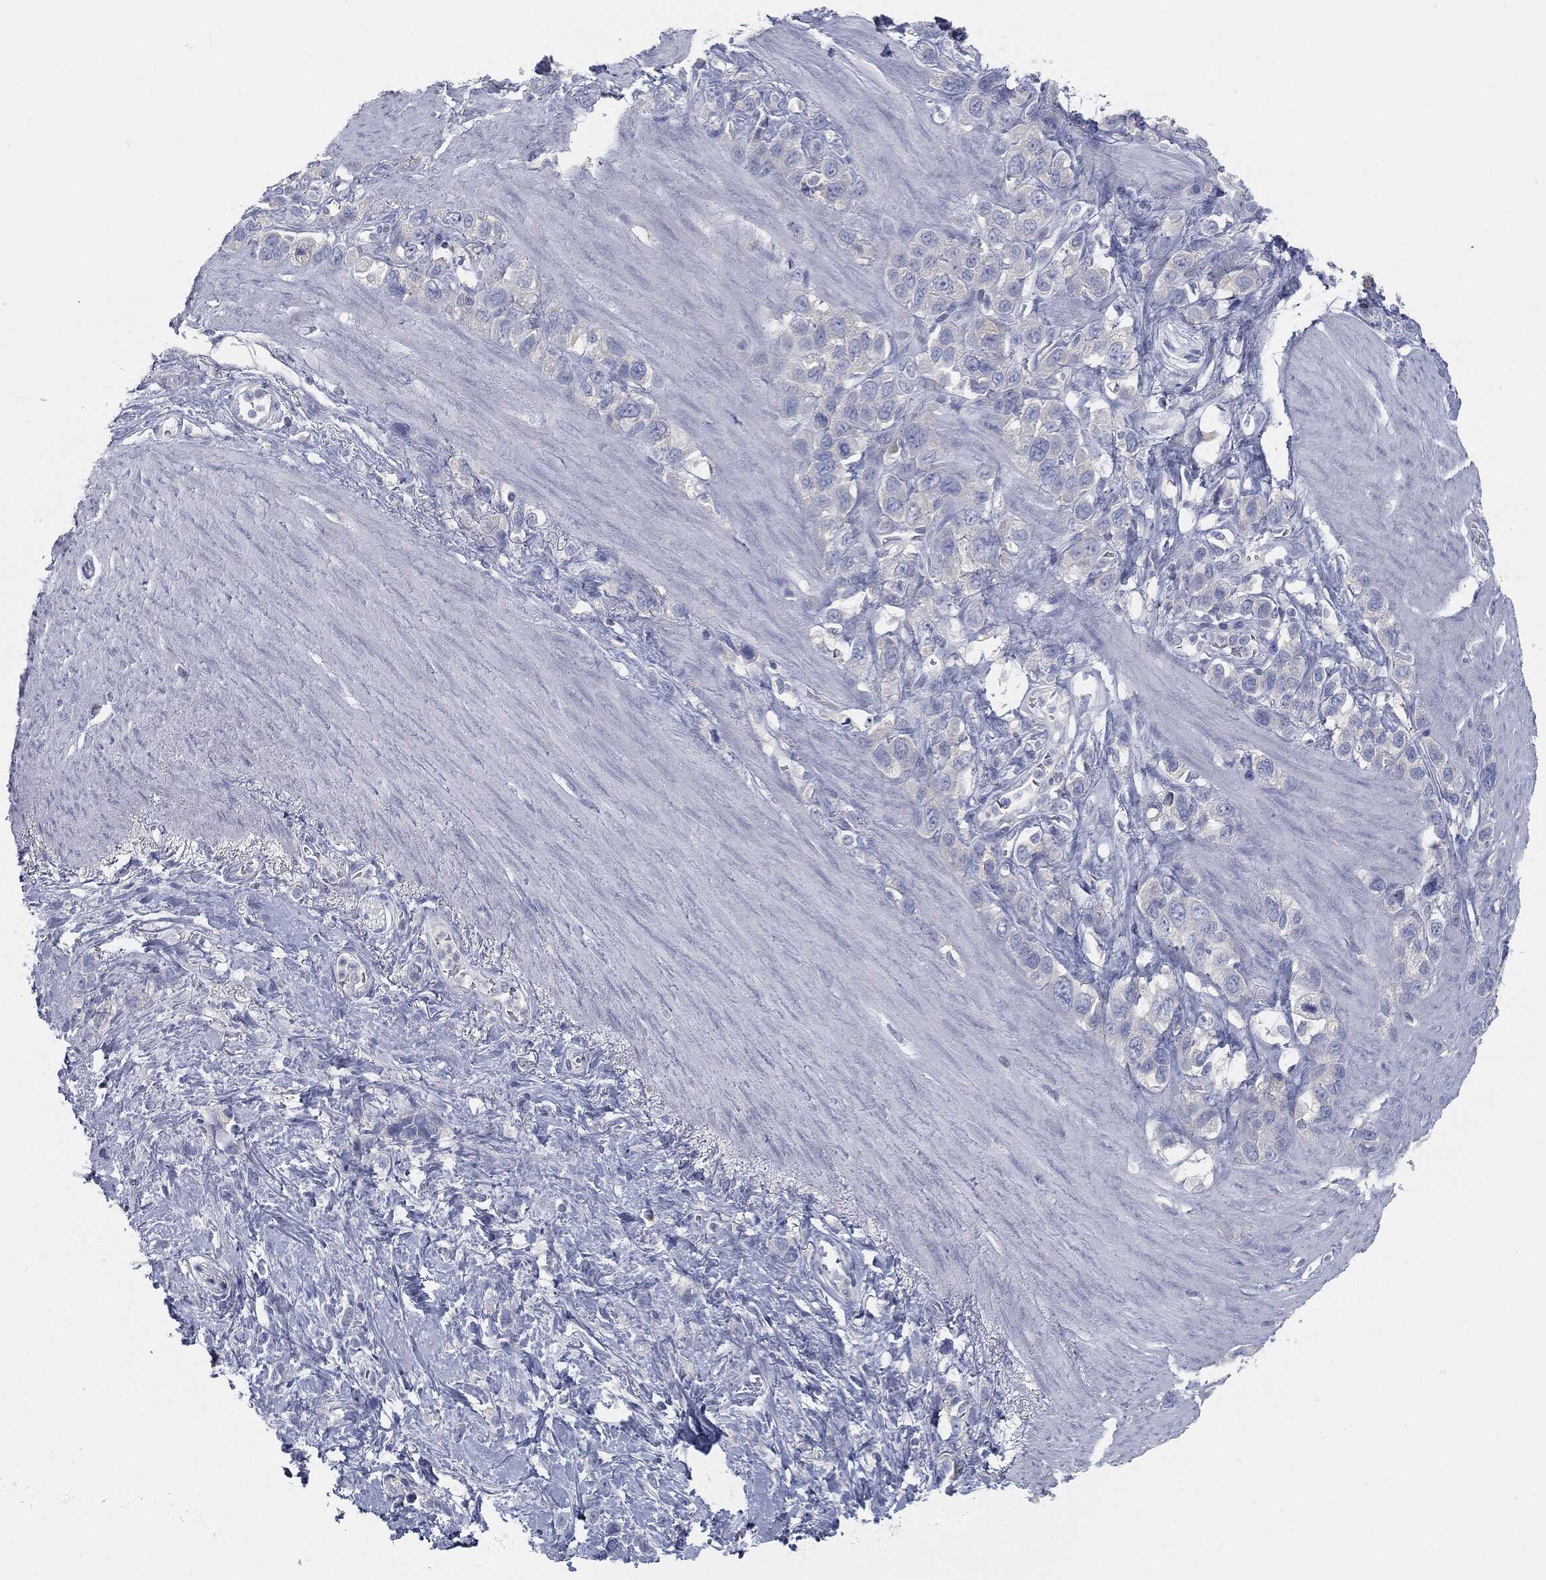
{"staining": {"intensity": "negative", "quantity": "none", "location": "none"}, "tissue": "stomach cancer", "cell_type": "Tumor cells", "image_type": "cancer", "snomed": [{"axis": "morphology", "description": "Adenocarcinoma, NOS"}, {"axis": "topography", "description": "Stomach"}], "caption": "There is no significant positivity in tumor cells of stomach adenocarcinoma.", "gene": "CAV3", "patient": {"sex": "female", "age": 65}}